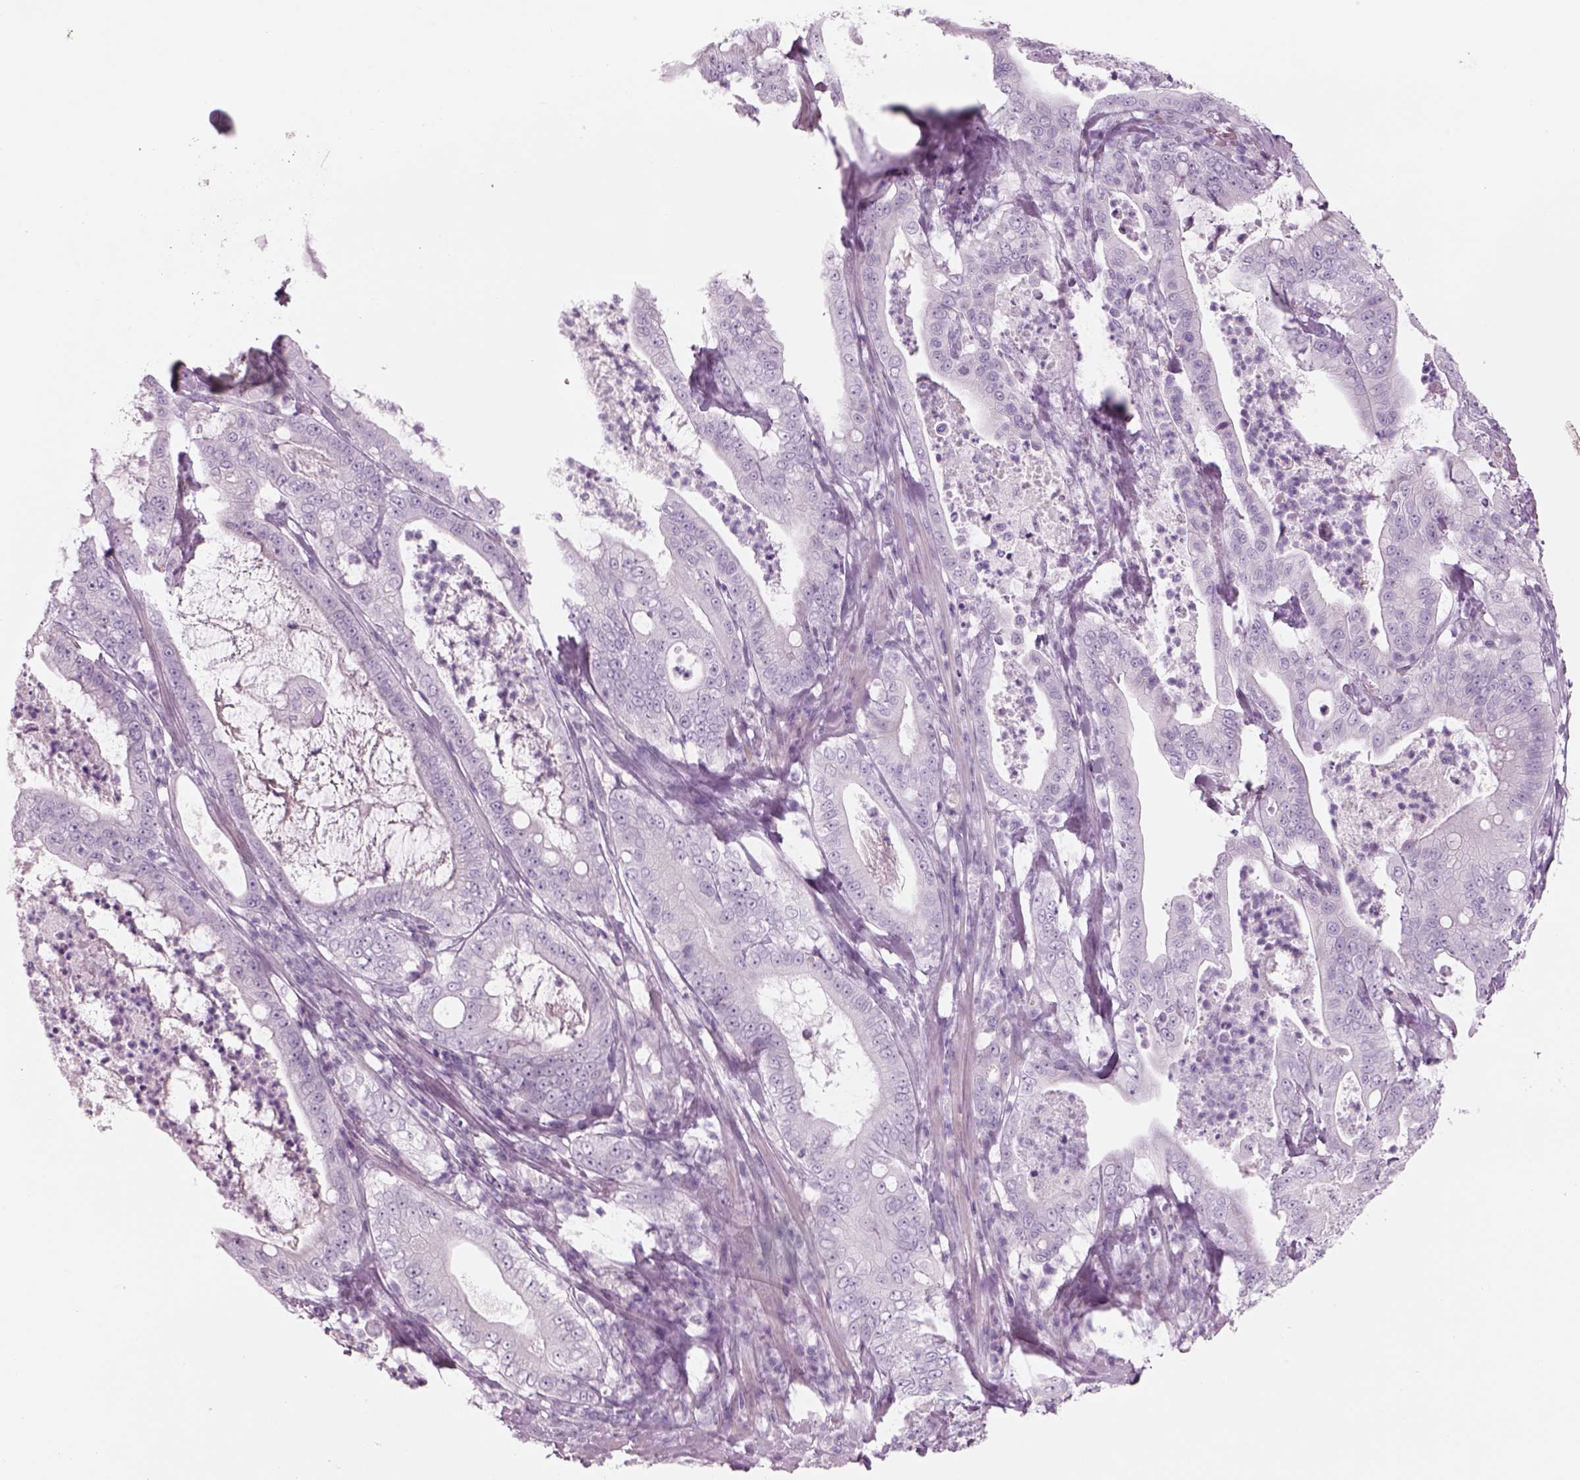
{"staining": {"intensity": "negative", "quantity": "none", "location": "none"}, "tissue": "pancreatic cancer", "cell_type": "Tumor cells", "image_type": "cancer", "snomed": [{"axis": "morphology", "description": "Adenocarcinoma, NOS"}, {"axis": "topography", "description": "Pancreas"}], "caption": "The image shows no staining of tumor cells in pancreatic adenocarcinoma. (Brightfield microscopy of DAB (3,3'-diaminobenzidine) immunohistochemistry (IHC) at high magnification).", "gene": "GAS2L2", "patient": {"sex": "male", "age": 71}}